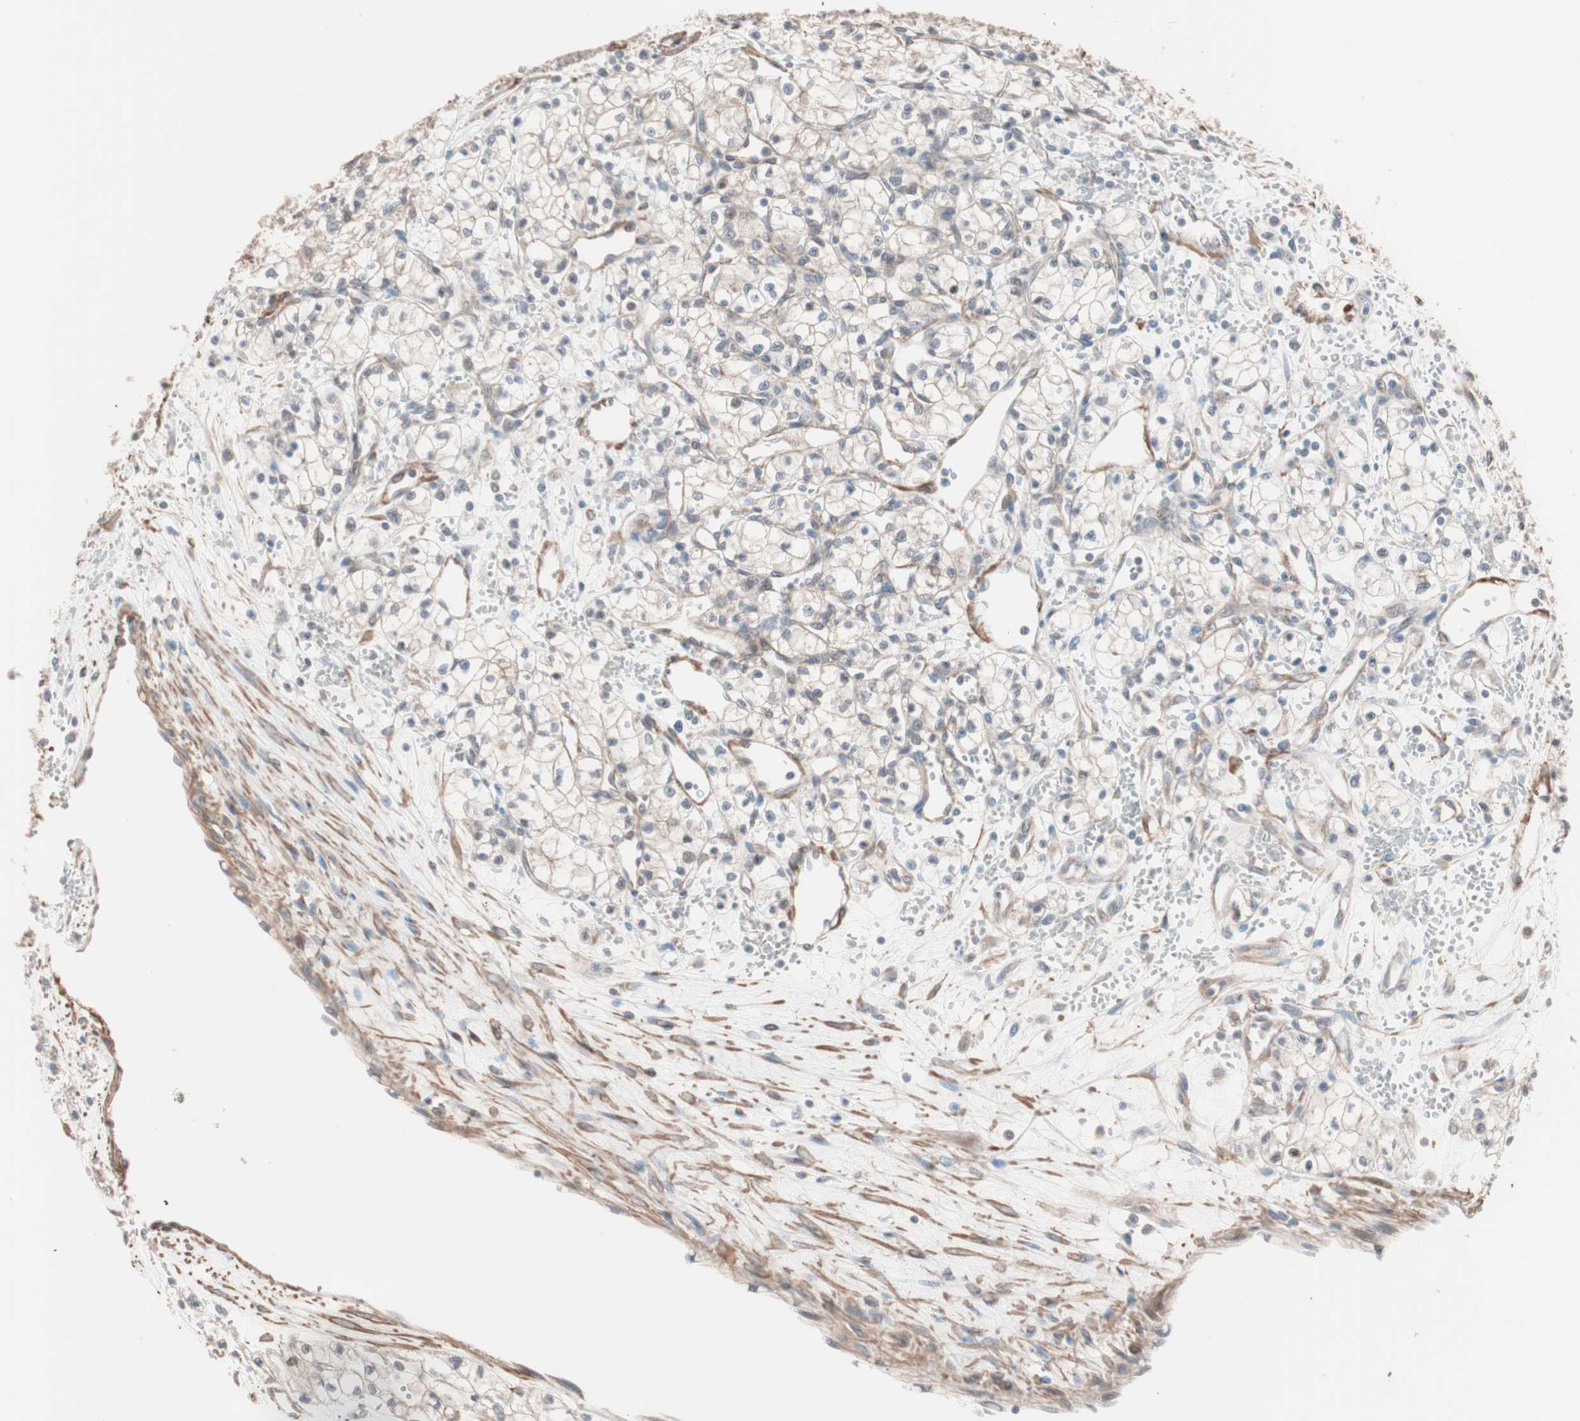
{"staining": {"intensity": "weak", "quantity": "<25%", "location": "cytoplasmic/membranous"}, "tissue": "renal cancer", "cell_type": "Tumor cells", "image_type": "cancer", "snomed": [{"axis": "morphology", "description": "Normal tissue, NOS"}, {"axis": "morphology", "description": "Adenocarcinoma, NOS"}, {"axis": "topography", "description": "Kidney"}], "caption": "Immunohistochemistry of renal adenocarcinoma demonstrates no positivity in tumor cells.", "gene": "ALG5", "patient": {"sex": "male", "age": 59}}